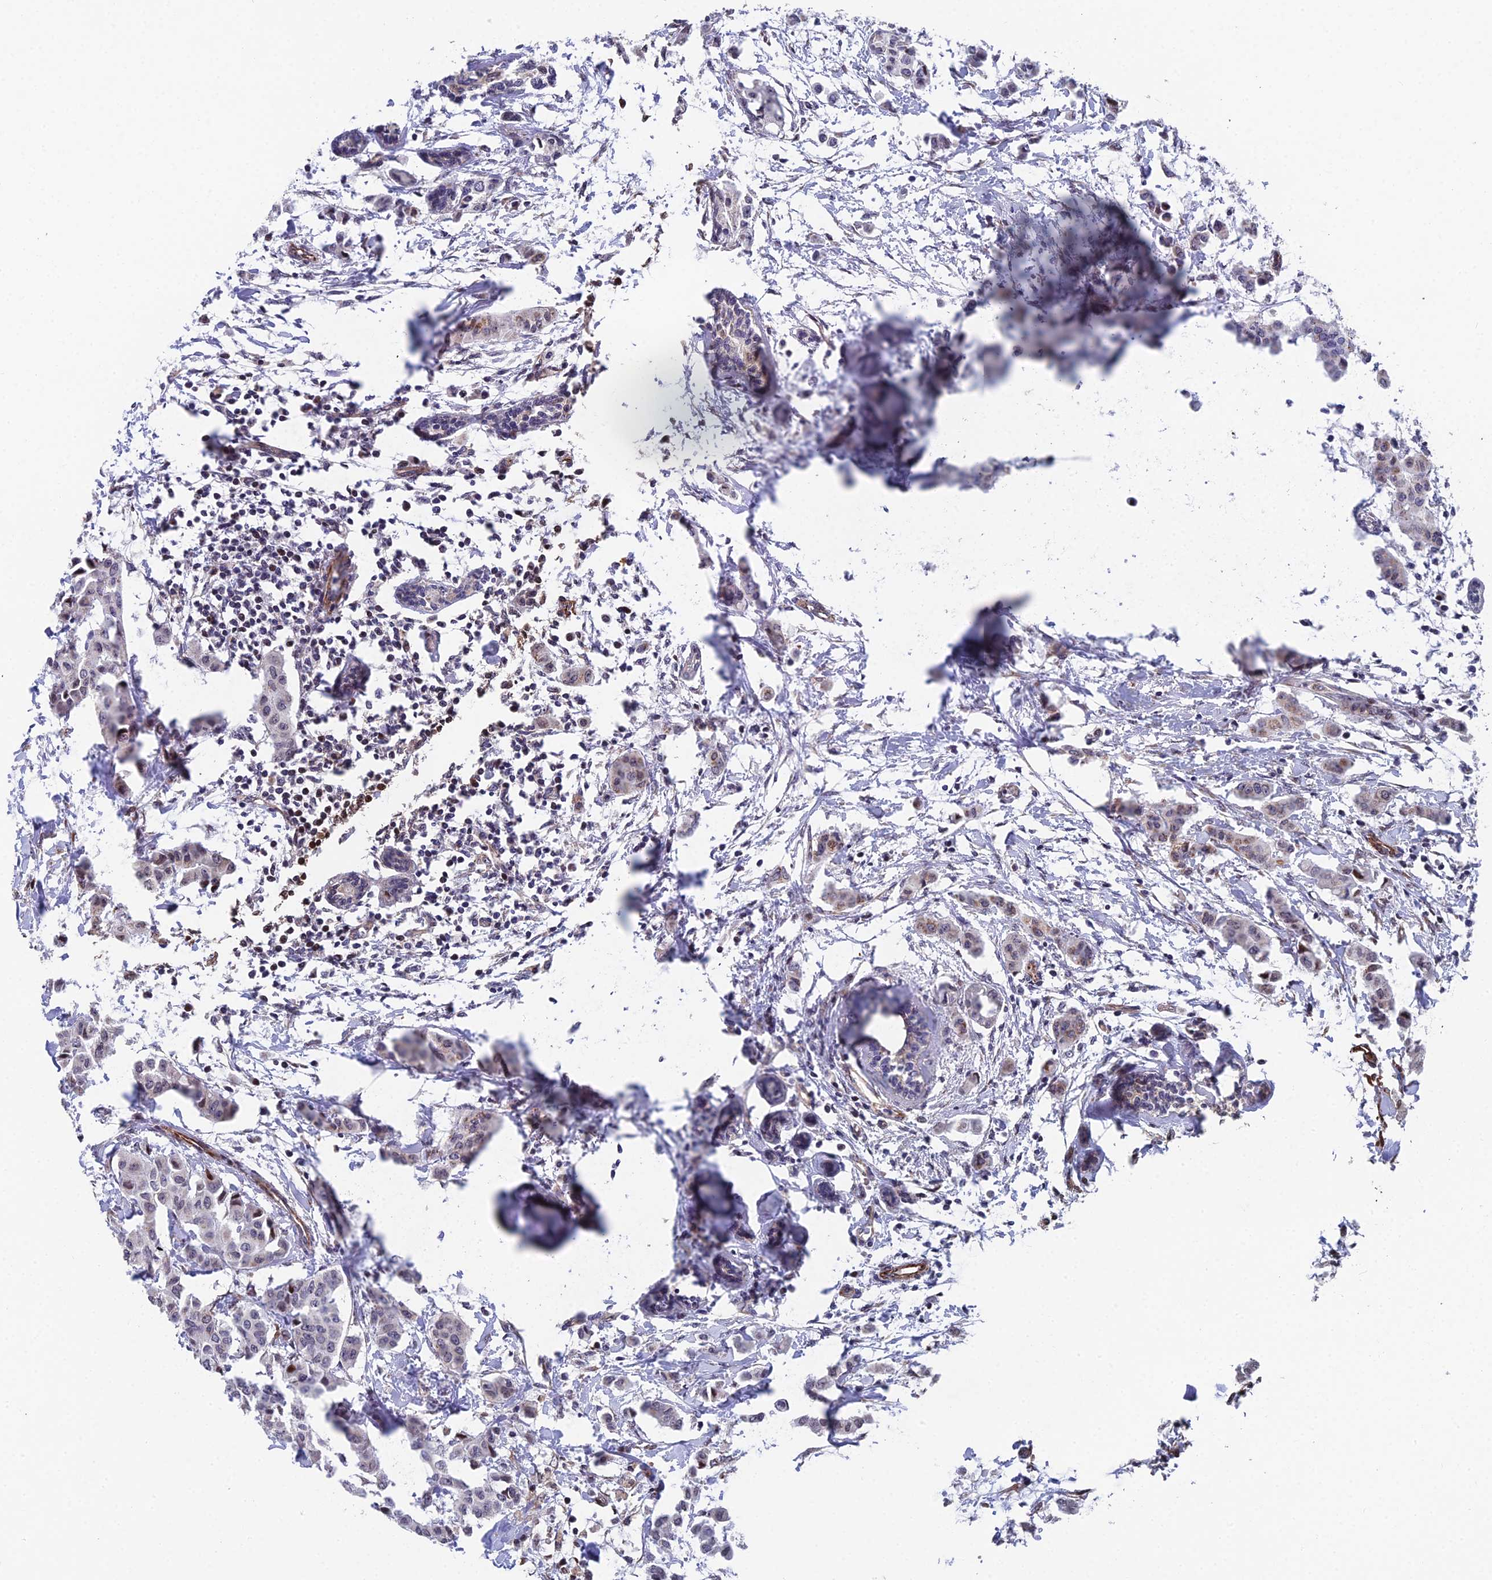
{"staining": {"intensity": "weak", "quantity": "25%-75%", "location": "nuclear"}, "tissue": "breast cancer", "cell_type": "Tumor cells", "image_type": "cancer", "snomed": [{"axis": "morphology", "description": "Duct carcinoma"}, {"axis": "topography", "description": "Breast"}], "caption": "Breast cancer tissue demonstrates weak nuclear staining in about 25%-75% of tumor cells, visualized by immunohistochemistry. Nuclei are stained in blue.", "gene": "XKR9", "patient": {"sex": "female", "age": 40}}